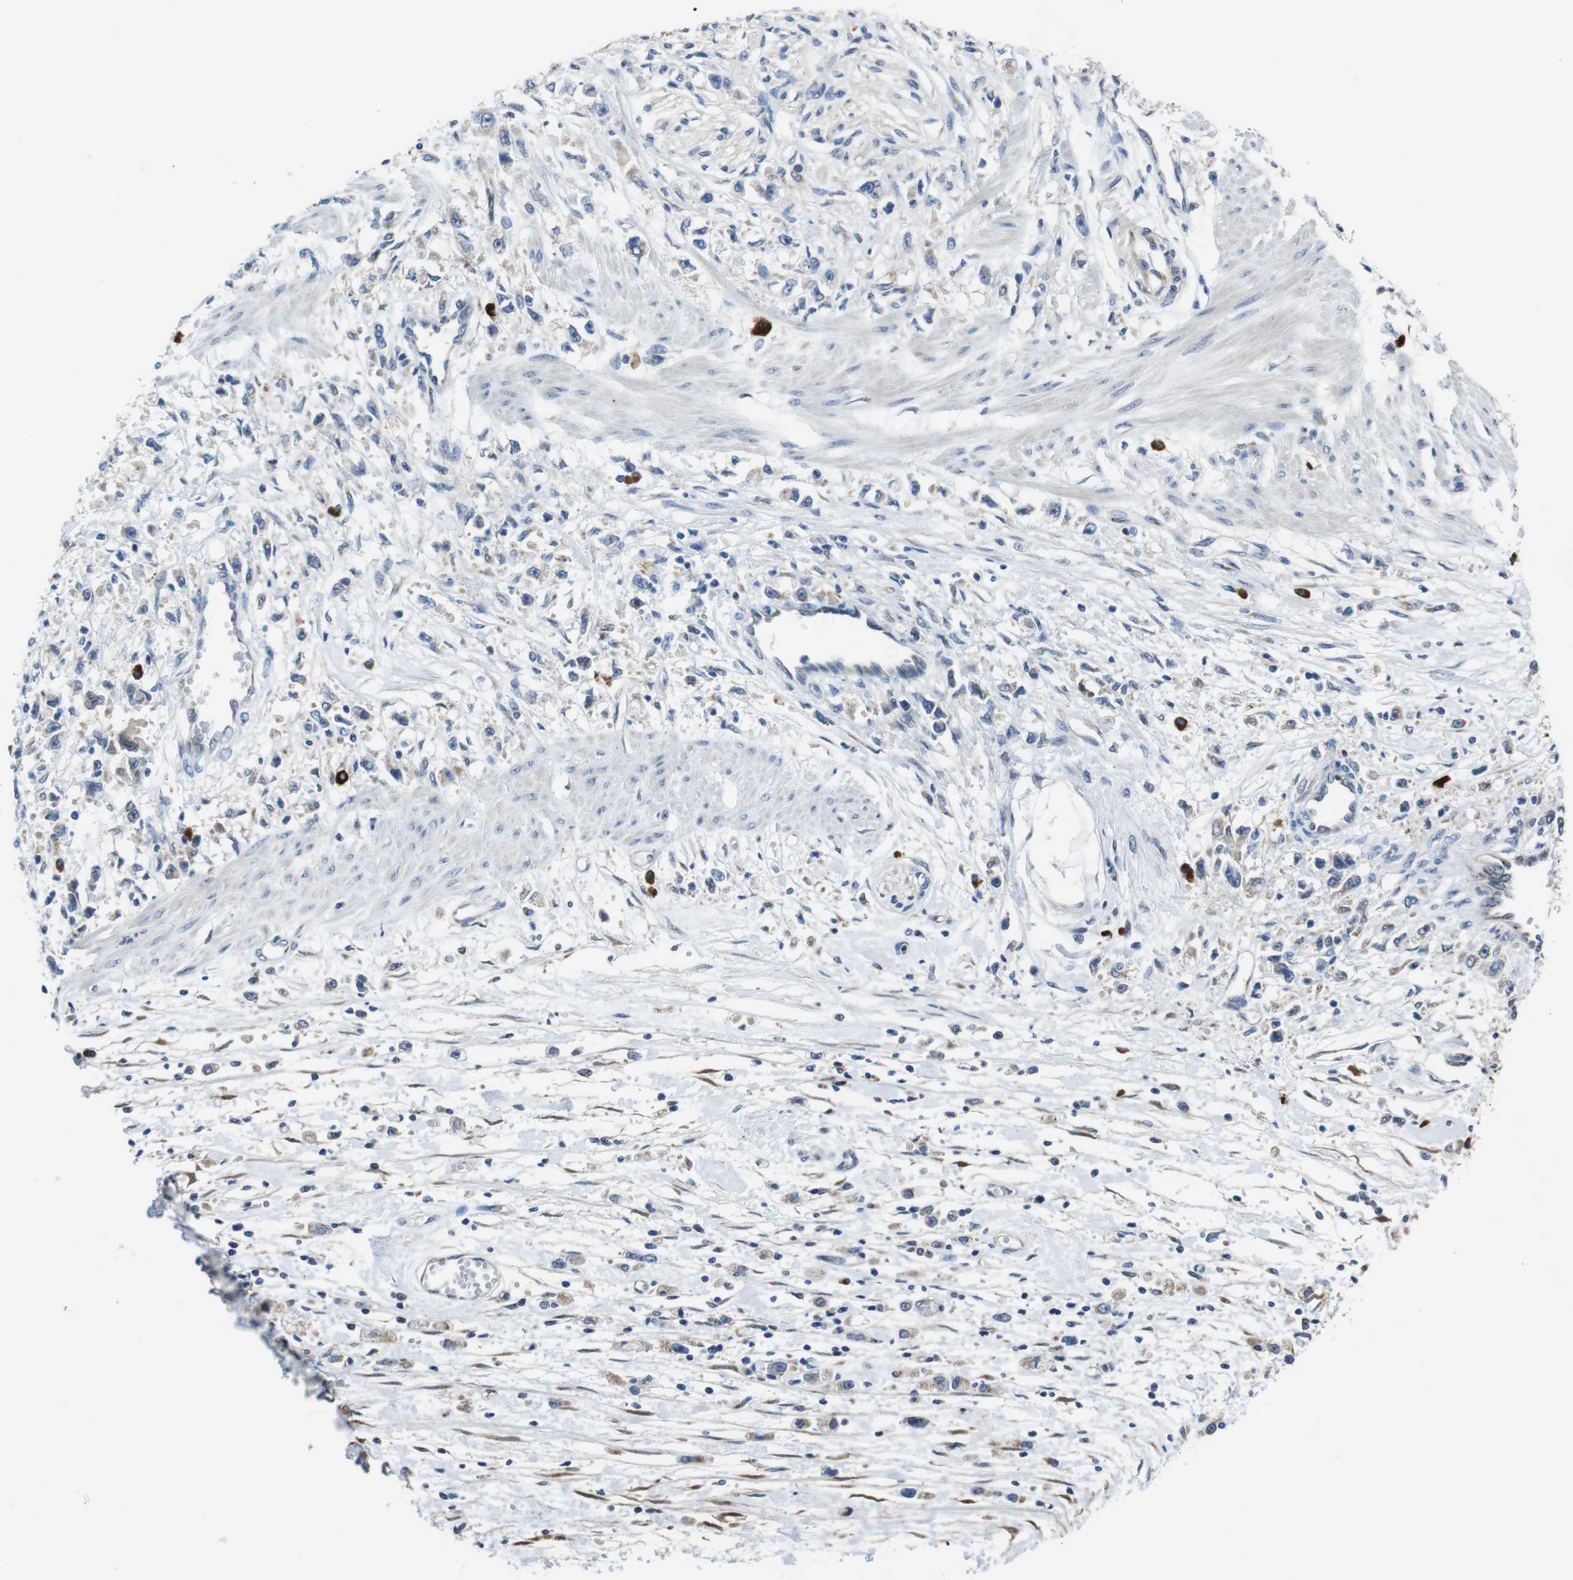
{"staining": {"intensity": "negative", "quantity": "none", "location": "none"}, "tissue": "stomach cancer", "cell_type": "Tumor cells", "image_type": "cancer", "snomed": [{"axis": "morphology", "description": "Adenocarcinoma, NOS"}, {"axis": "topography", "description": "Stomach"}], "caption": "IHC of stomach cancer reveals no expression in tumor cells.", "gene": "RAB6A", "patient": {"sex": "female", "age": 59}}